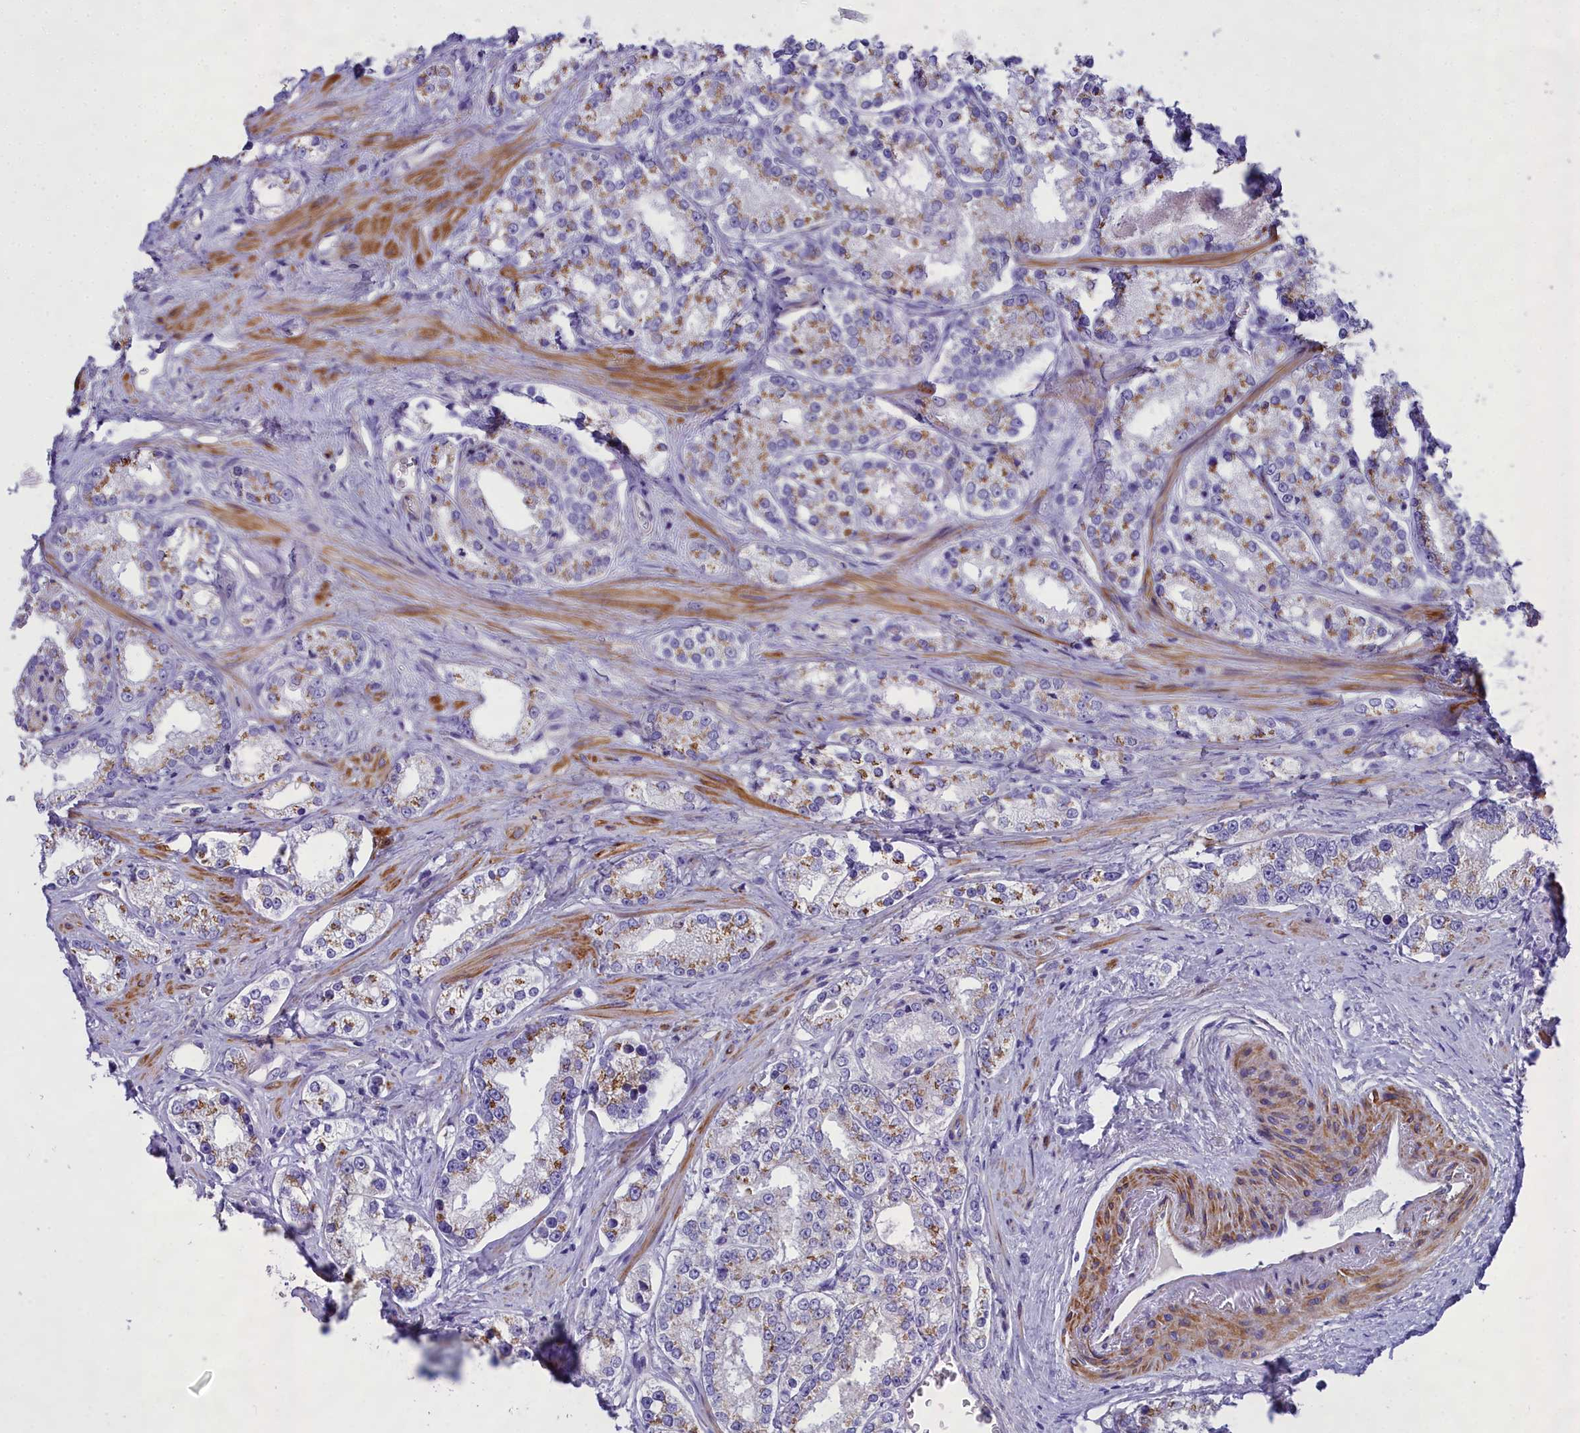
{"staining": {"intensity": "moderate", "quantity": "25%-75%", "location": "cytoplasmic/membranous"}, "tissue": "prostate cancer", "cell_type": "Tumor cells", "image_type": "cancer", "snomed": [{"axis": "morphology", "description": "Normal tissue, NOS"}, {"axis": "morphology", "description": "Adenocarcinoma, High grade"}, {"axis": "topography", "description": "Prostate"}], "caption": "There is medium levels of moderate cytoplasmic/membranous positivity in tumor cells of high-grade adenocarcinoma (prostate), as demonstrated by immunohistochemical staining (brown color).", "gene": "GFRA1", "patient": {"sex": "male", "age": 83}}